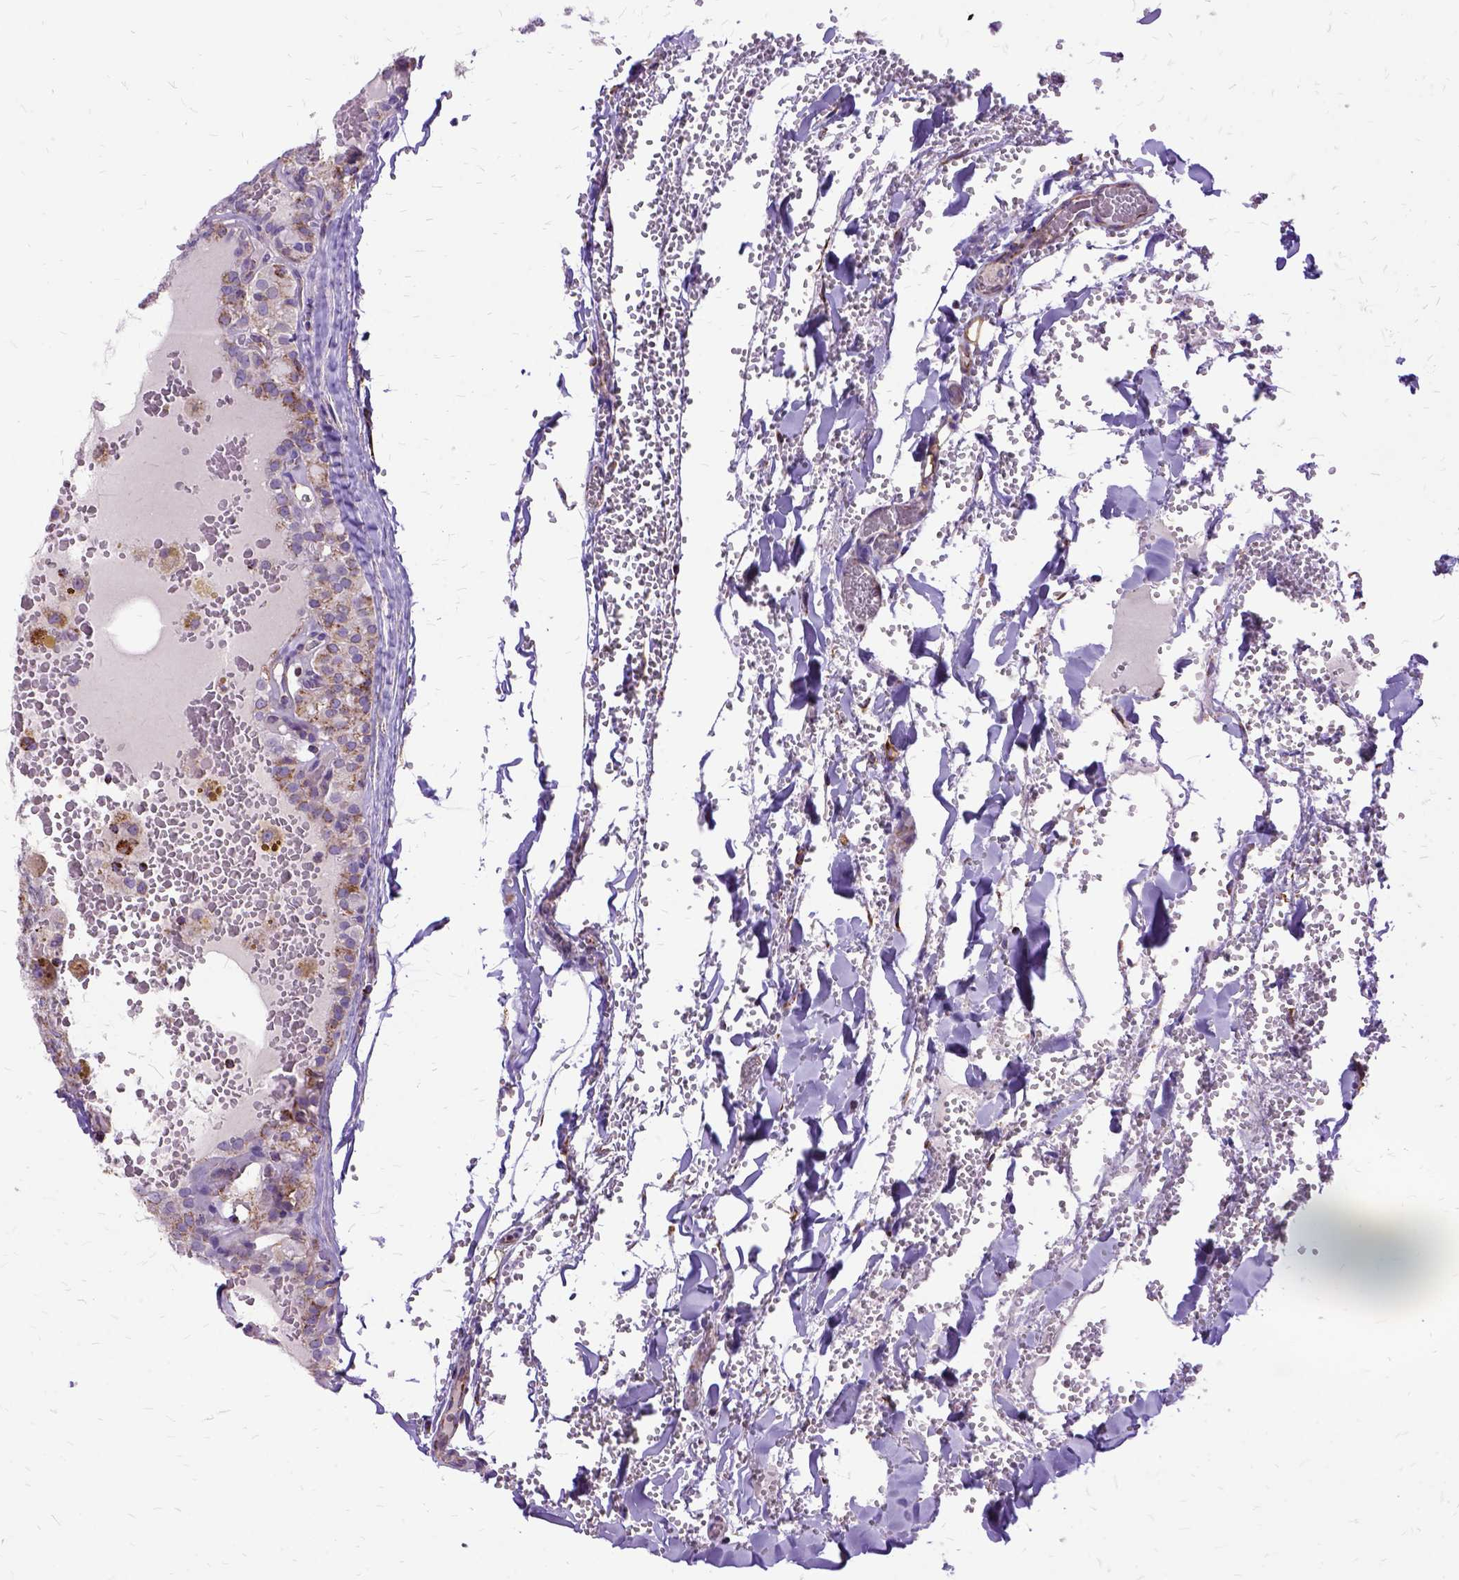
{"staining": {"intensity": "moderate", "quantity": "25%-75%", "location": "cytoplasmic/membranous"}, "tissue": "thyroid cancer", "cell_type": "Tumor cells", "image_type": "cancer", "snomed": [{"axis": "morphology", "description": "Papillary adenocarcinoma, NOS"}, {"axis": "topography", "description": "Thyroid gland"}], "caption": "This photomicrograph exhibits immunohistochemistry (IHC) staining of human thyroid papillary adenocarcinoma, with medium moderate cytoplasmic/membranous expression in approximately 25%-75% of tumor cells.", "gene": "OXCT1", "patient": {"sex": "male", "age": 20}}